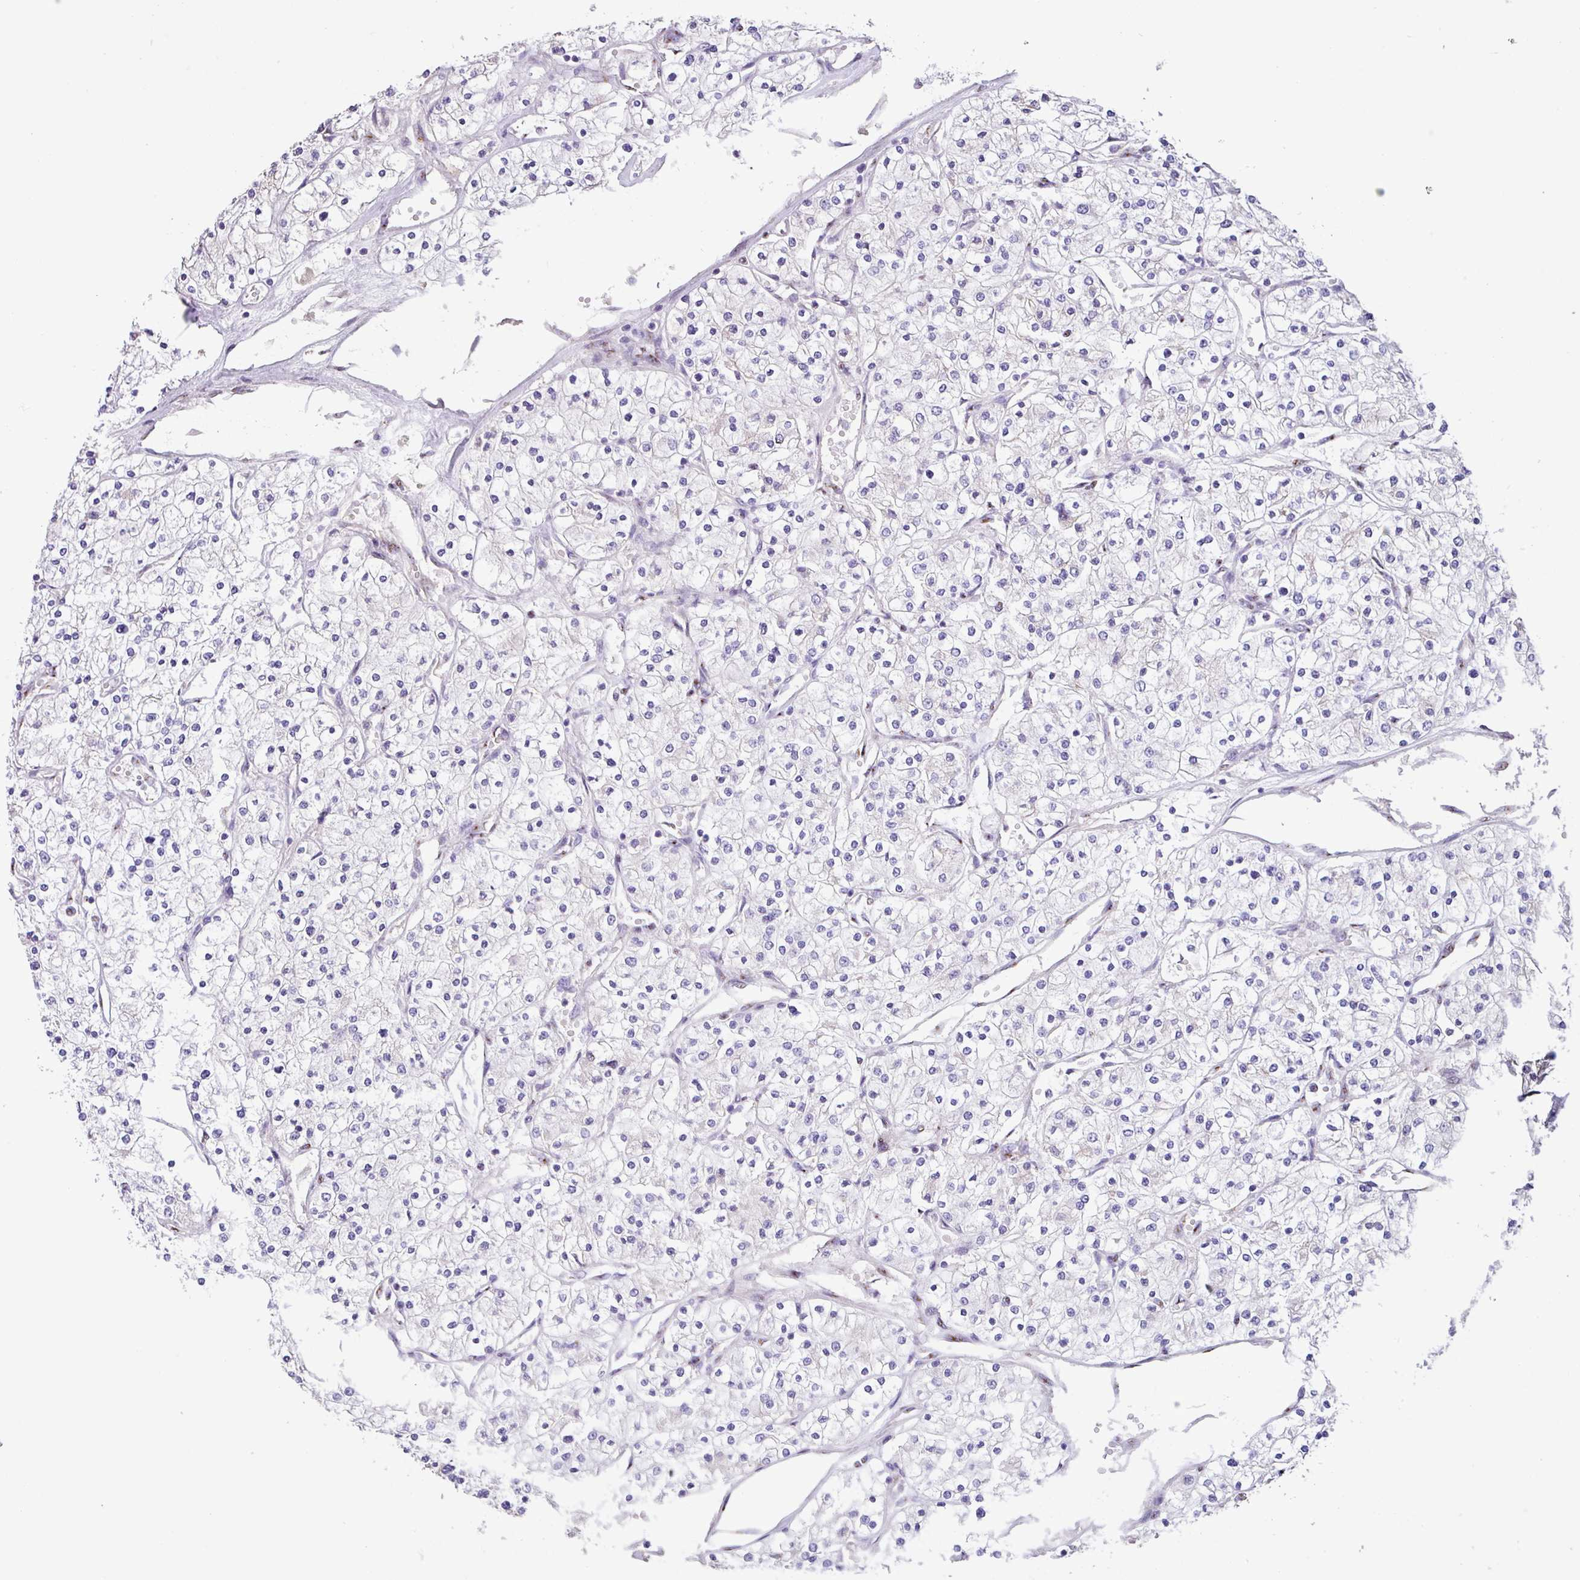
{"staining": {"intensity": "negative", "quantity": "none", "location": "none"}, "tissue": "renal cancer", "cell_type": "Tumor cells", "image_type": "cancer", "snomed": [{"axis": "morphology", "description": "Adenocarcinoma, NOS"}, {"axis": "topography", "description": "Kidney"}], "caption": "The image demonstrates no staining of tumor cells in renal cancer. (Stains: DAB immunohistochemistry (IHC) with hematoxylin counter stain, Microscopy: brightfield microscopy at high magnification).", "gene": "ZG16", "patient": {"sex": "male", "age": 80}}